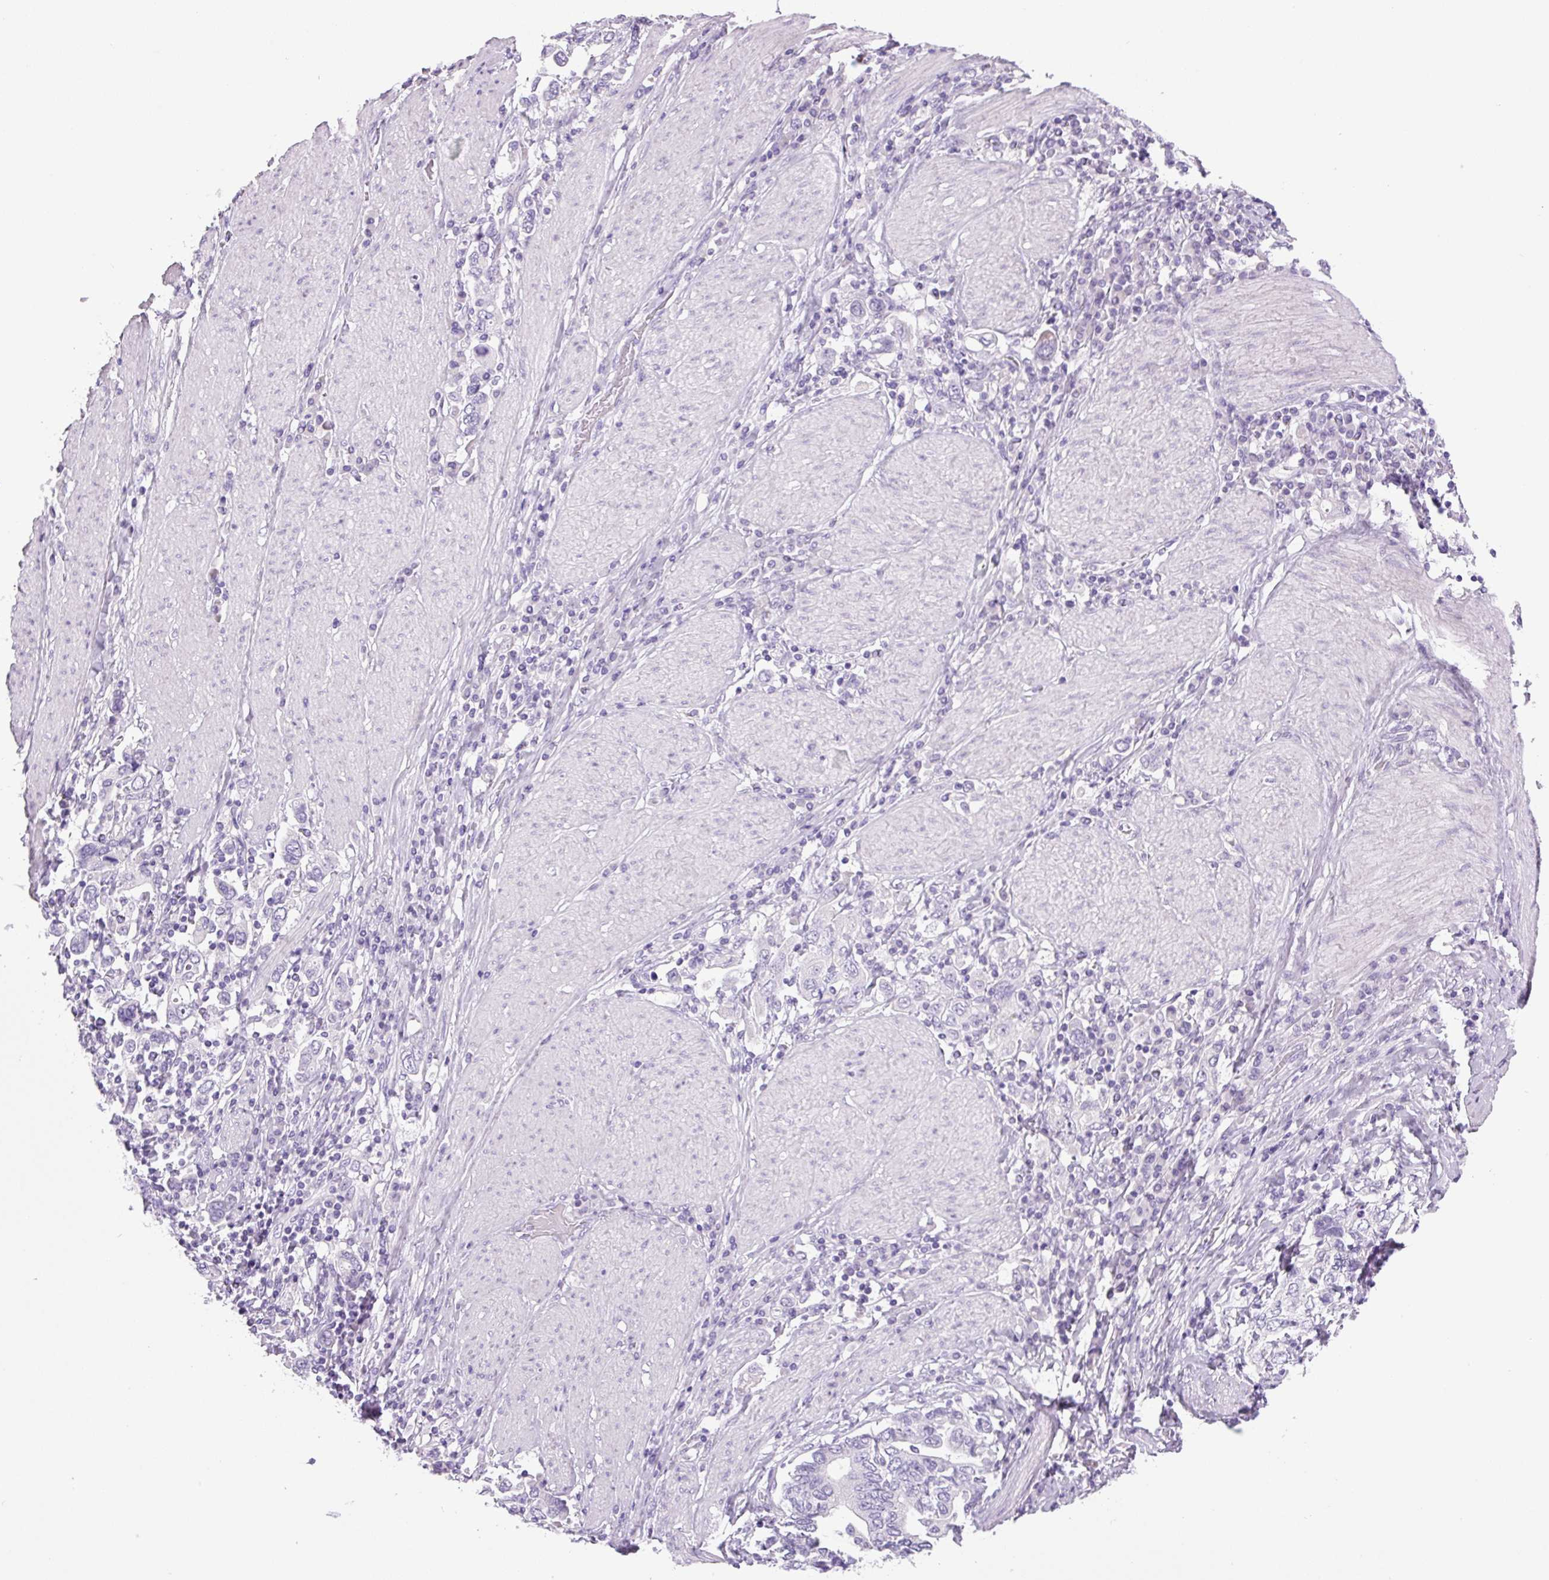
{"staining": {"intensity": "negative", "quantity": "none", "location": "none"}, "tissue": "stomach cancer", "cell_type": "Tumor cells", "image_type": "cancer", "snomed": [{"axis": "morphology", "description": "Adenocarcinoma, NOS"}, {"axis": "topography", "description": "Stomach, upper"}, {"axis": "topography", "description": "Stomach"}], "caption": "Tumor cells are negative for protein expression in human stomach cancer (adenocarcinoma). (Stains: DAB immunohistochemistry with hematoxylin counter stain, Microscopy: brightfield microscopy at high magnification).", "gene": "CHGA", "patient": {"sex": "male", "age": 62}}